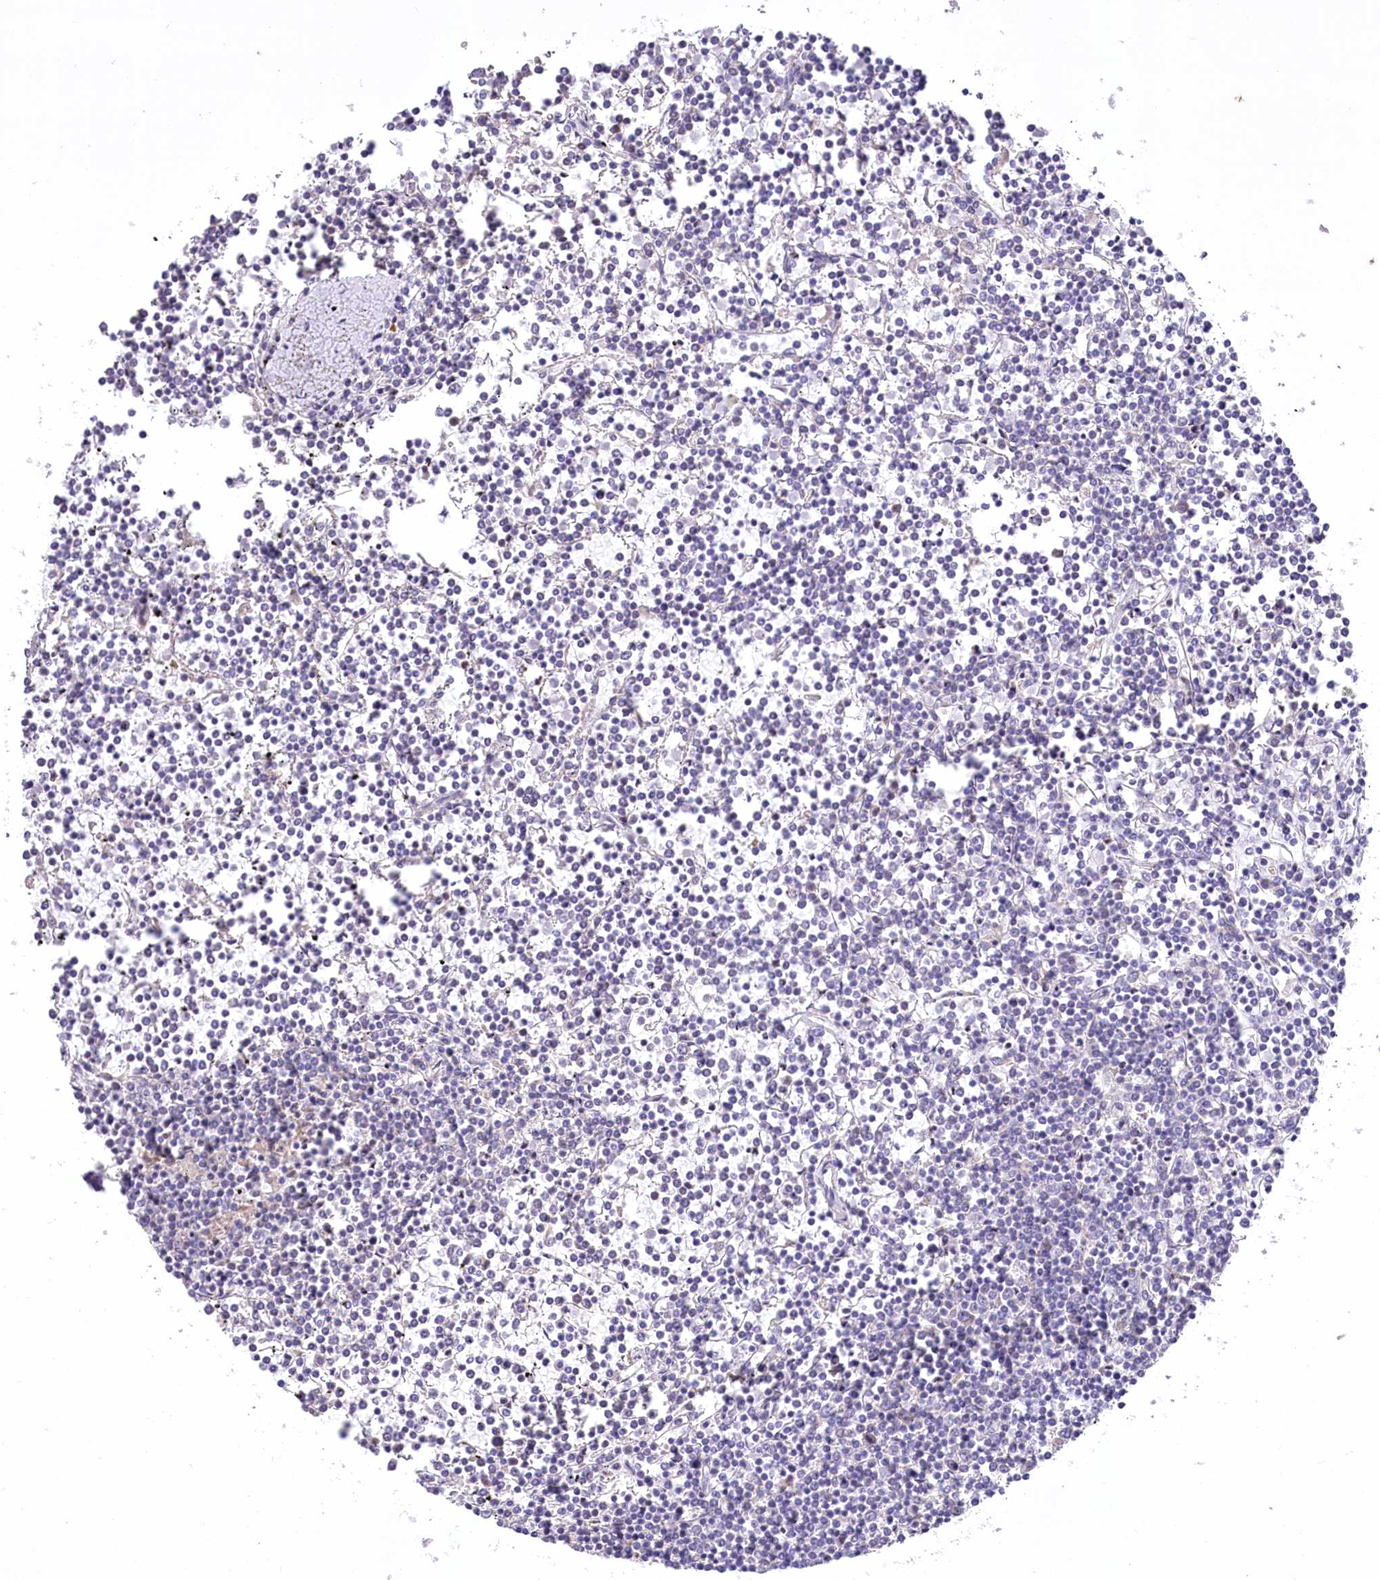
{"staining": {"intensity": "negative", "quantity": "none", "location": "none"}, "tissue": "lymphoma", "cell_type": "Tumor cells", "image_type": "cancer", "snomed": [{"axis": "morphology", "description": "Malignant lymphoma, non-Hodgkin's type, Low grade"}, {"axis": "topography", "description": "Spleen"}], "caption": "Image shows no protein staining in tumor cells of low-grade malignant lymphoma, non-Hodgkin's type tissue.", "gene": "PBLD", "patient": {"sex": "female", "age": 19}}